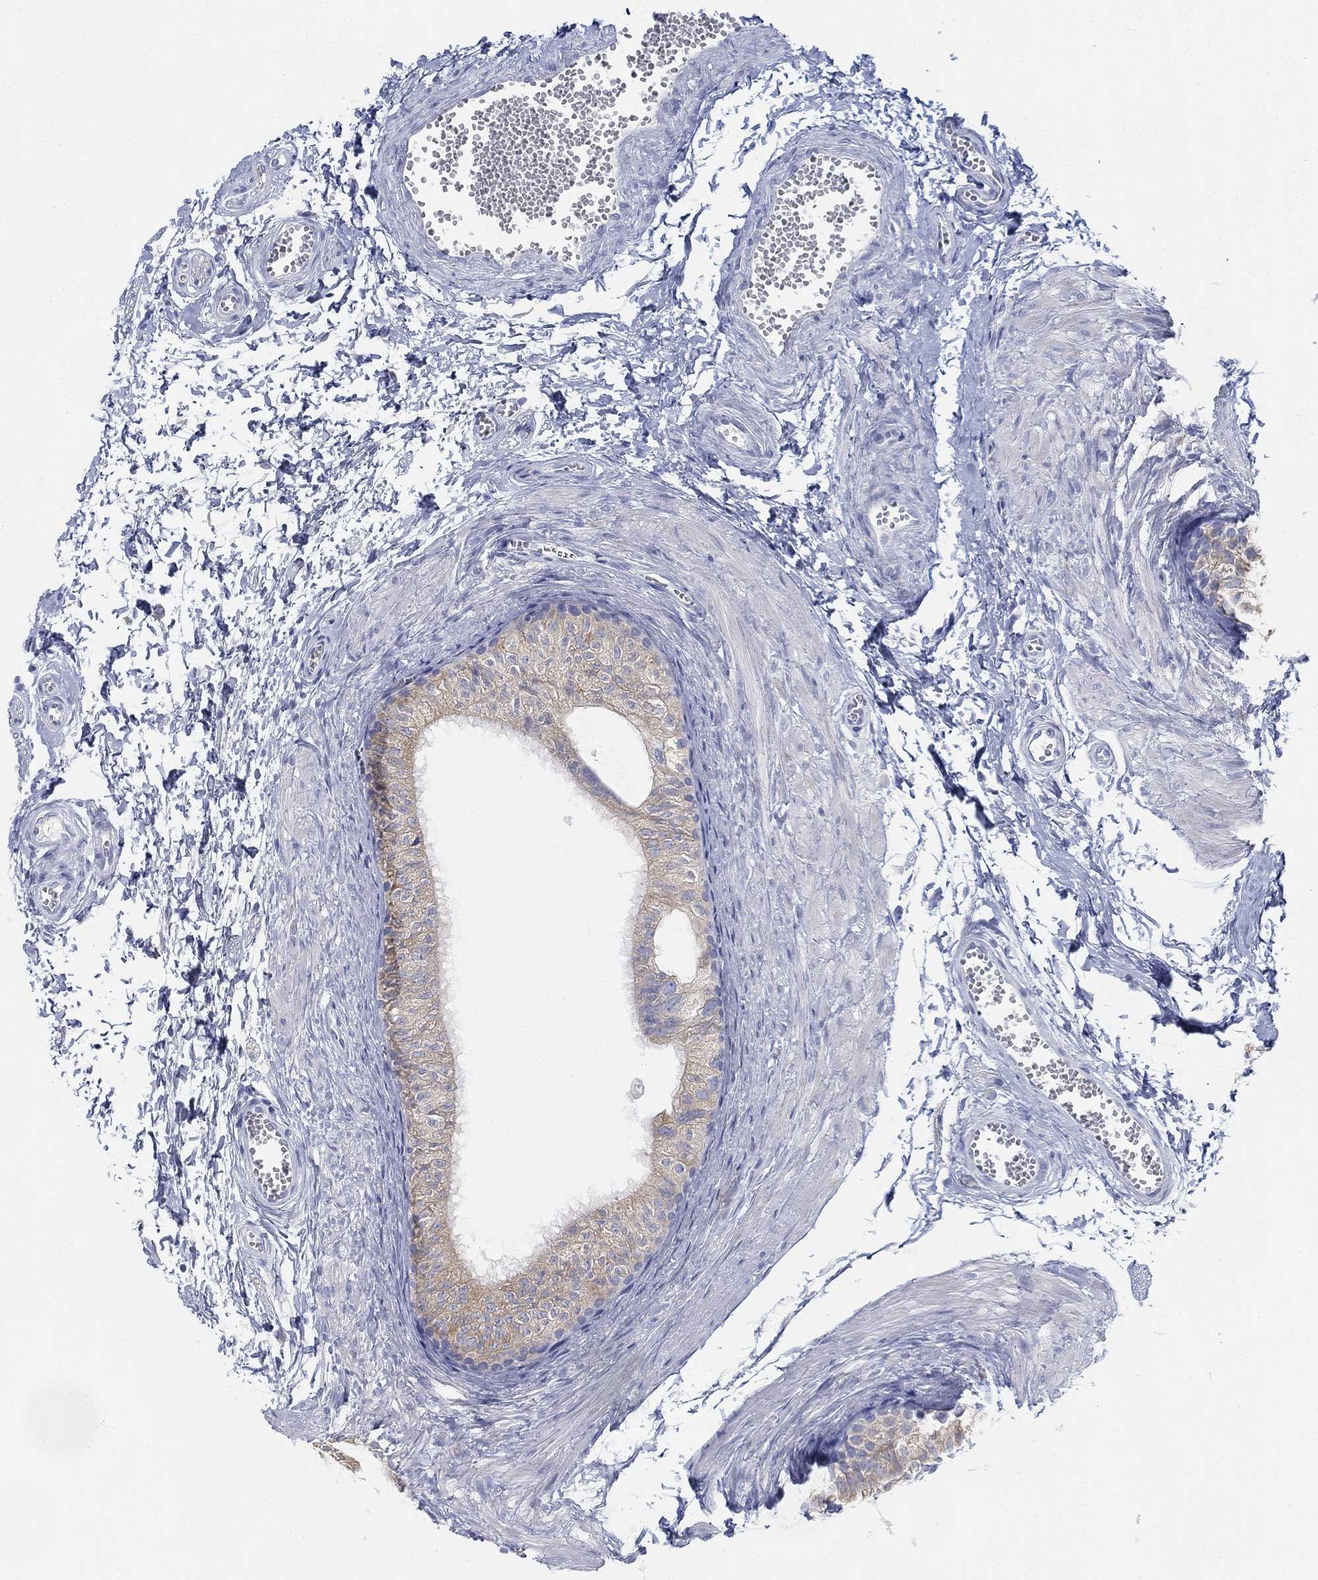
{"staining": {"intensity": "weak", "quantity": "<25%", "location": "cytoplasmic/membranous"}, "tissue": "epididymis", "cell_type": "Glandular cells", "image_type": "normal", "snomed": [{"axis": "morphology", "description": "Normal tissue, NOS"}, {"axis": "topography", "description": "Epididymis"}], "caption": "Immunohistochemical staining of normal epididymis displays no significant positivity in glandular cells.", "gene": "GCNA", "patient": {"sex": "male", "age": 22}}